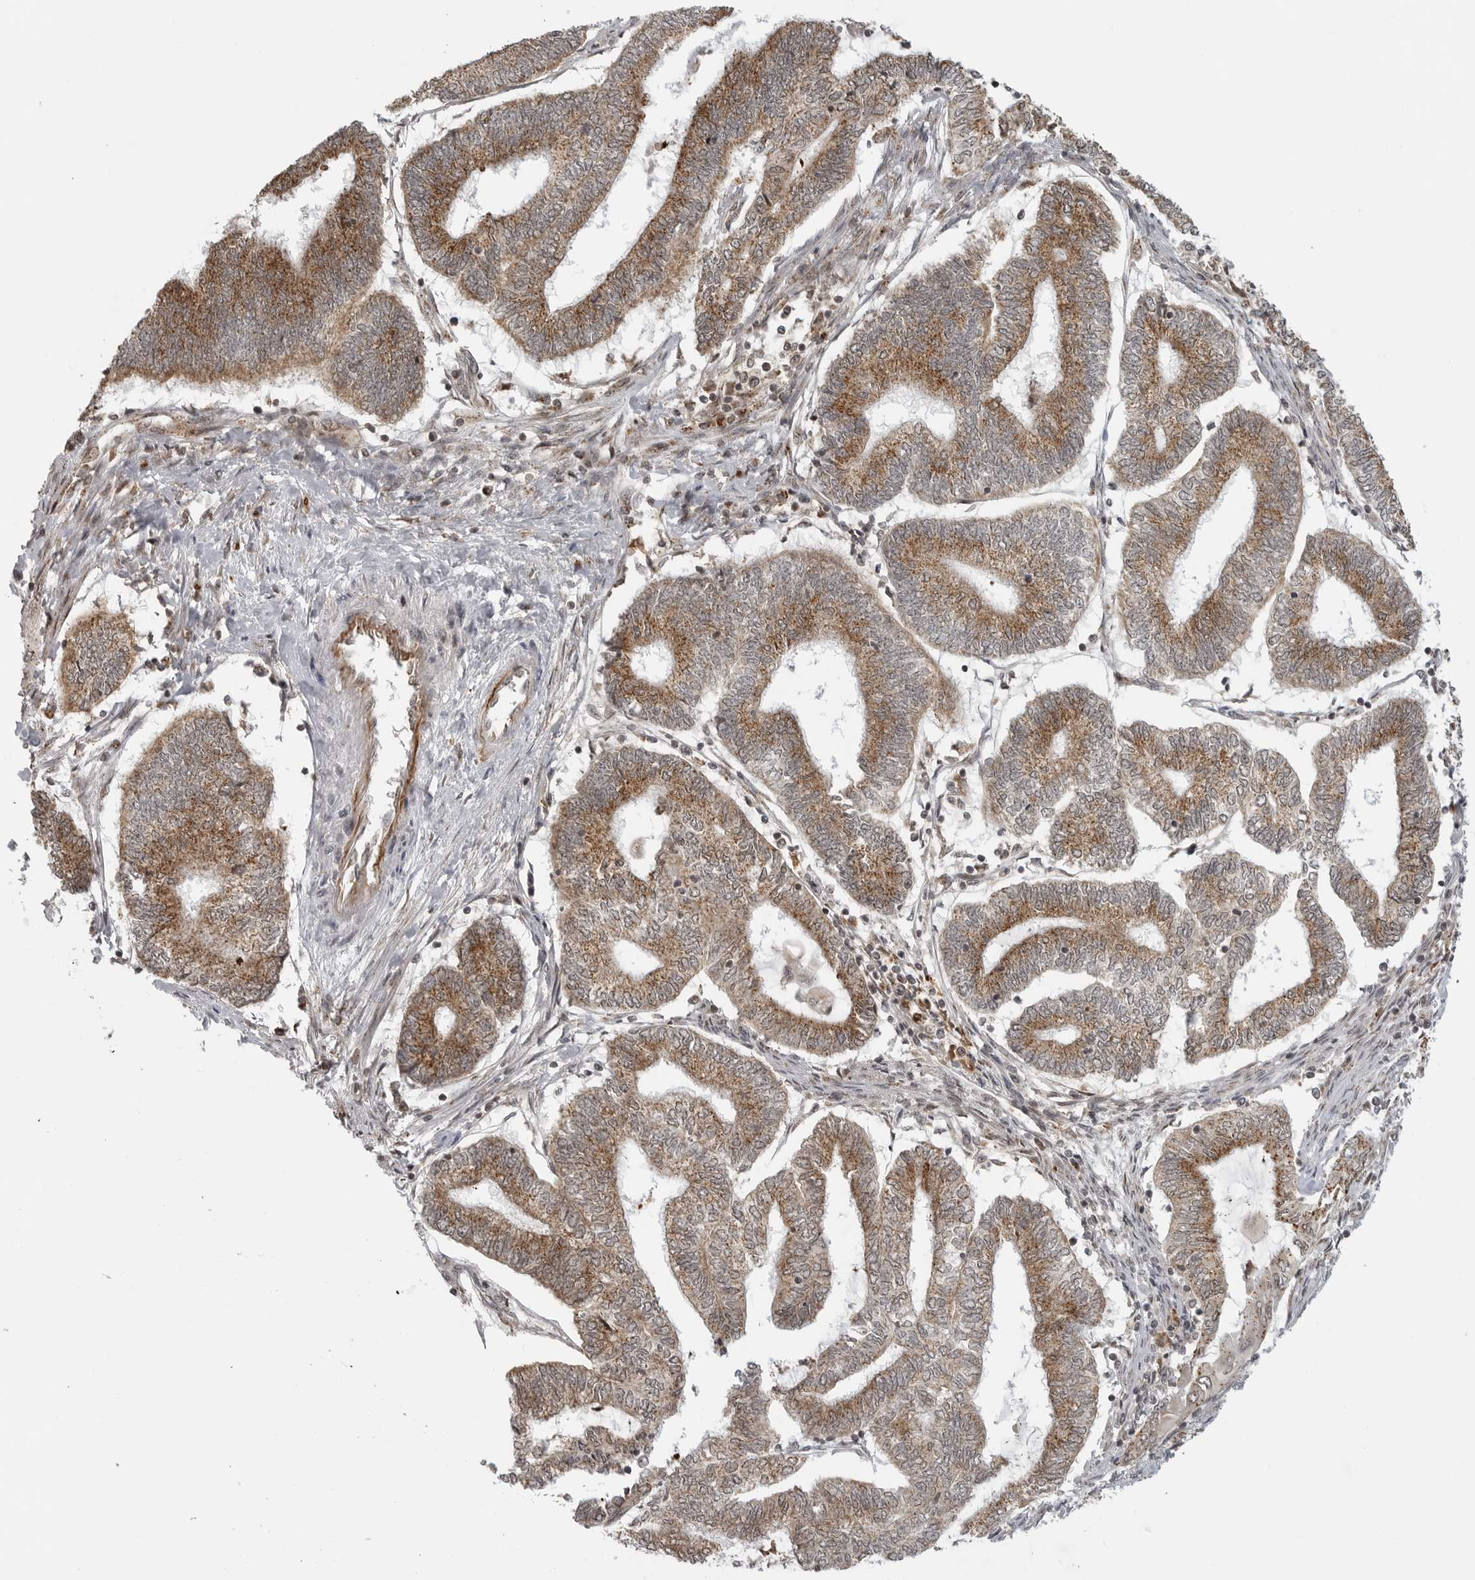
{"staining": {"intensity": "moderate", "quantity": ">75%", "location": "cytoplasmic/membranous"}, "tissue": "endometrial cancer", "cell_type": "Tumor cells", "image_type": "cancer", "snomed": [{"axis": "morphology", "description": "Adenocarcinoma, NOS"}, {"axis": "topography", "description": "Uterus"}, {"axis": "topography", "description": "Endometrium"}], "caption": "Immunohistochemistry (IHC) staining of endometrial cancer (adenocarcinoma), which reveals medium levels of moderate cytoplasmic/membranous positivity in about >75% of tumor cells indicating moderate cytoplasmic/membranous protein expression. The staining was performed using DAB (brown) for protein detection and nuclei were counterstained in hematoxylin (blue).", "gene": "COPA", "patient": {"sex": "female", "age": 70}}